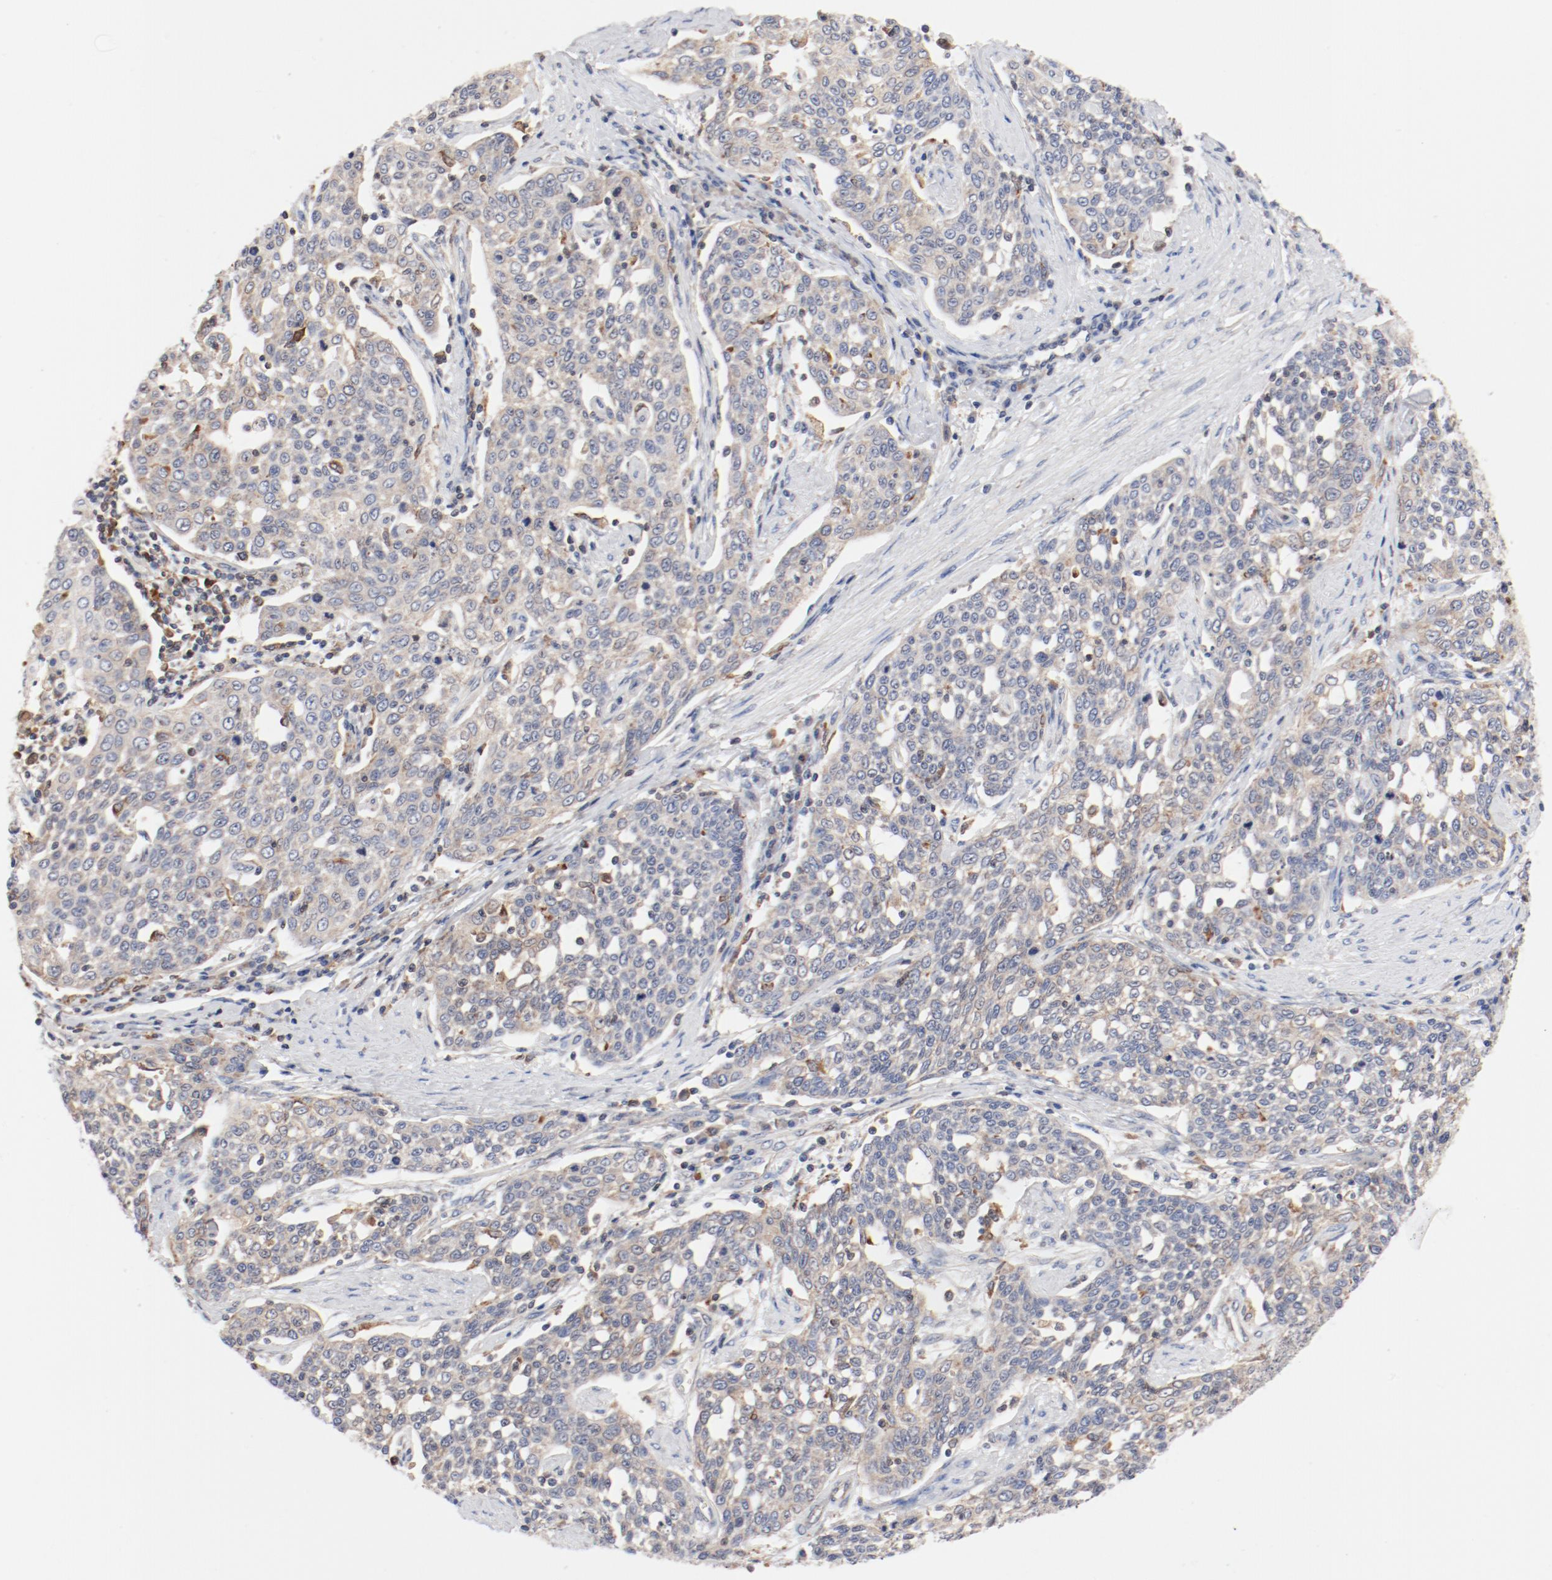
{"staining": {"intensity": "weak", "quantity": ">75%", "location": "cytoplasmic/membranous"}, "tissue": "cervical cancer", "cell_type": "Tumor cells", "image_type": "cancer", "snomed": [{"axis": "morphology", "description": "Squamous cell carcinoma, NOS"}, {"axis": "topography", "description": "Cervix"}], "caption": "This micrograph reveals immunohistochemistry (IHC) staining of human squamous cell carcinoma (cervical), with low weak cytoplasmic/membranous staining in about >75% of tumor cells.", "gene": "PDPK1", "patient": {"sex": "female", "age": 34}}